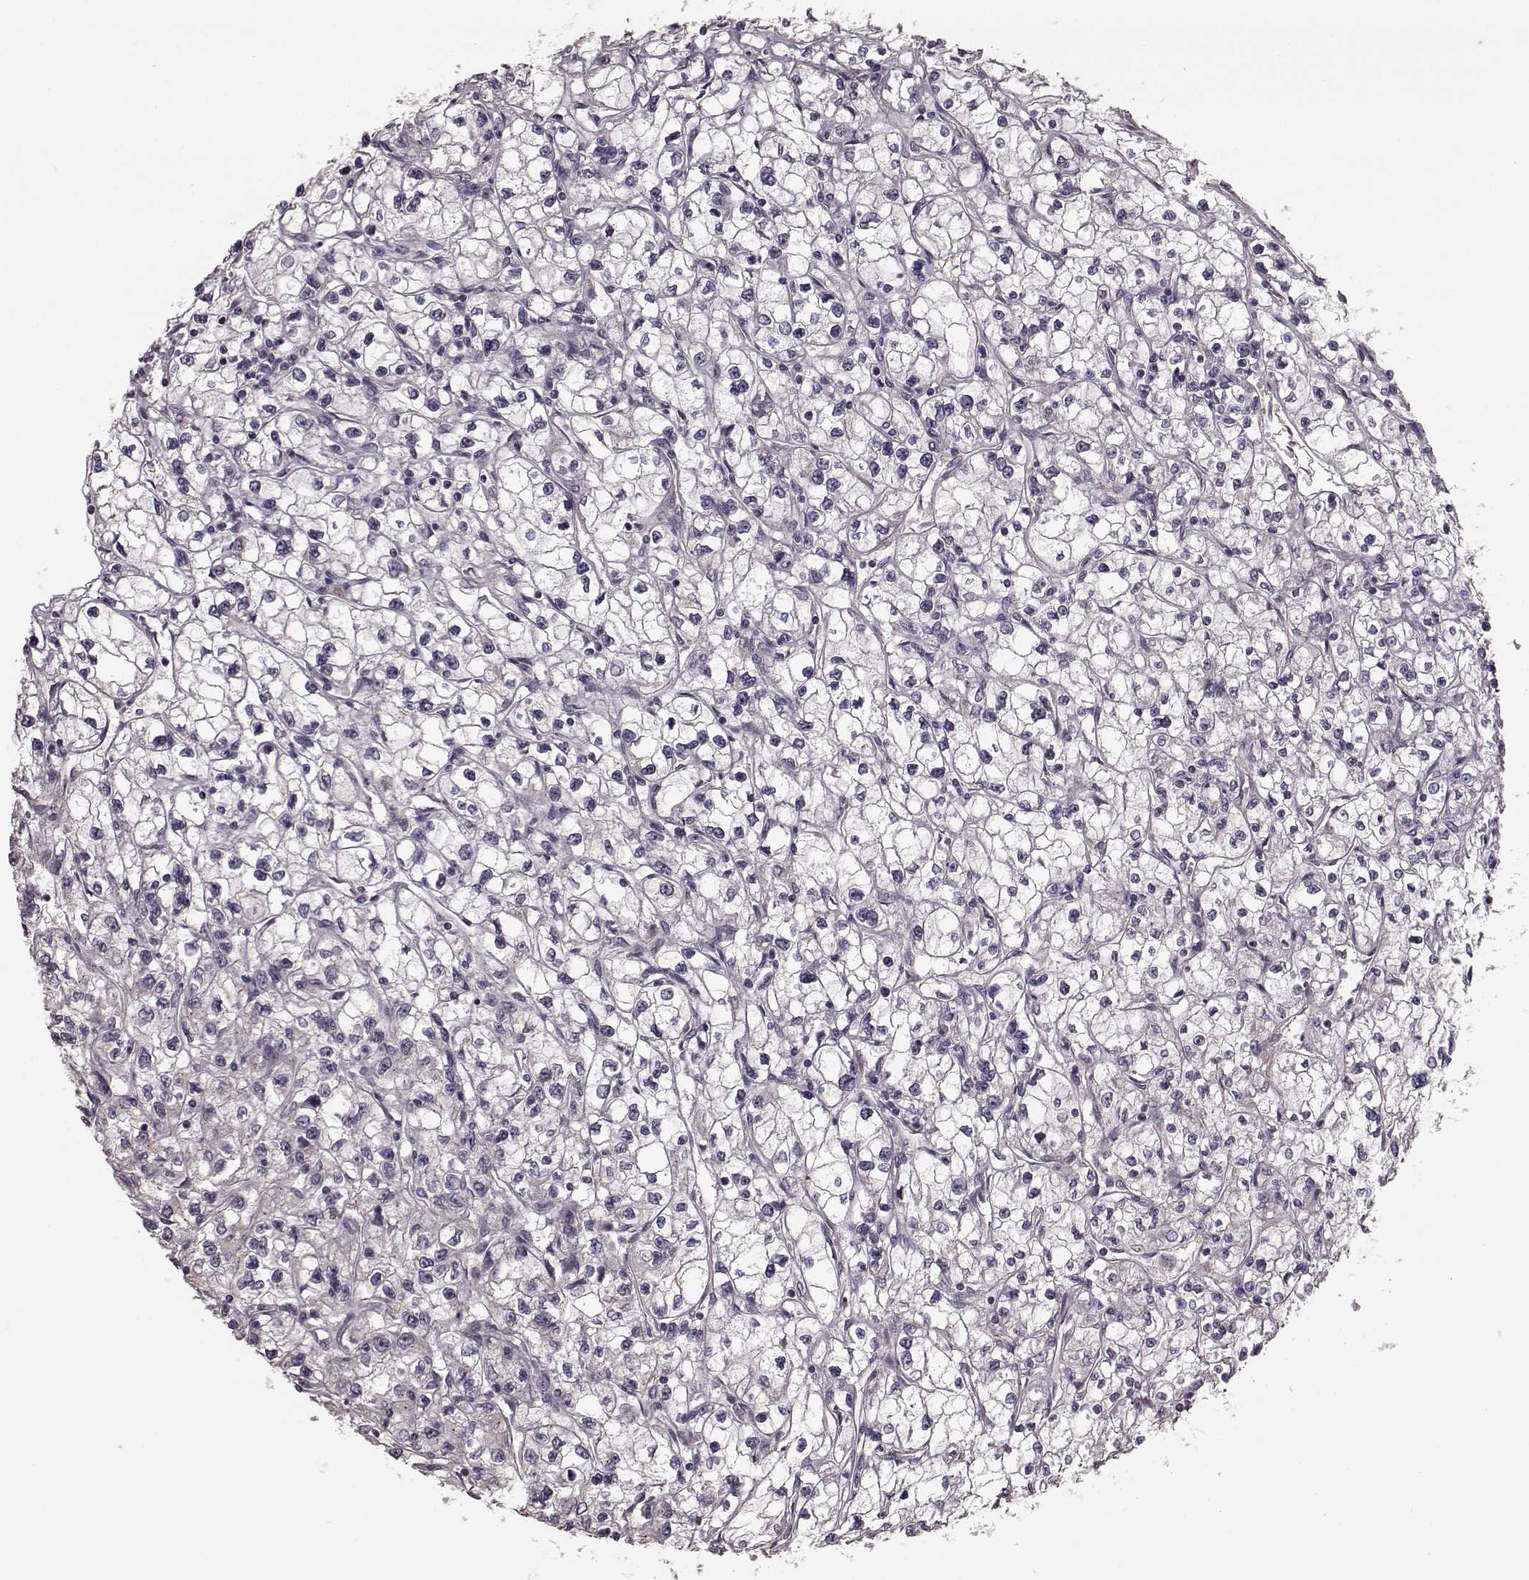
{"staining": {"intensity": "negative", "quantity": "none", "location": "none"}, "tissue": "renal cancer", "cell_type": "Tumor cells", "image_type": "cancer", "snomed": [{"axis": "morphology", "description": "Adenocarcinoma, NOS"}, {"axis": "topography", "description": "Kidney"}], "caption": "This is an IHC image of adenocarcinoma (renal). There is no positivity in tumor cells.", "gene": "NTF3", "patient": {"sex": "male", "age": 67}}